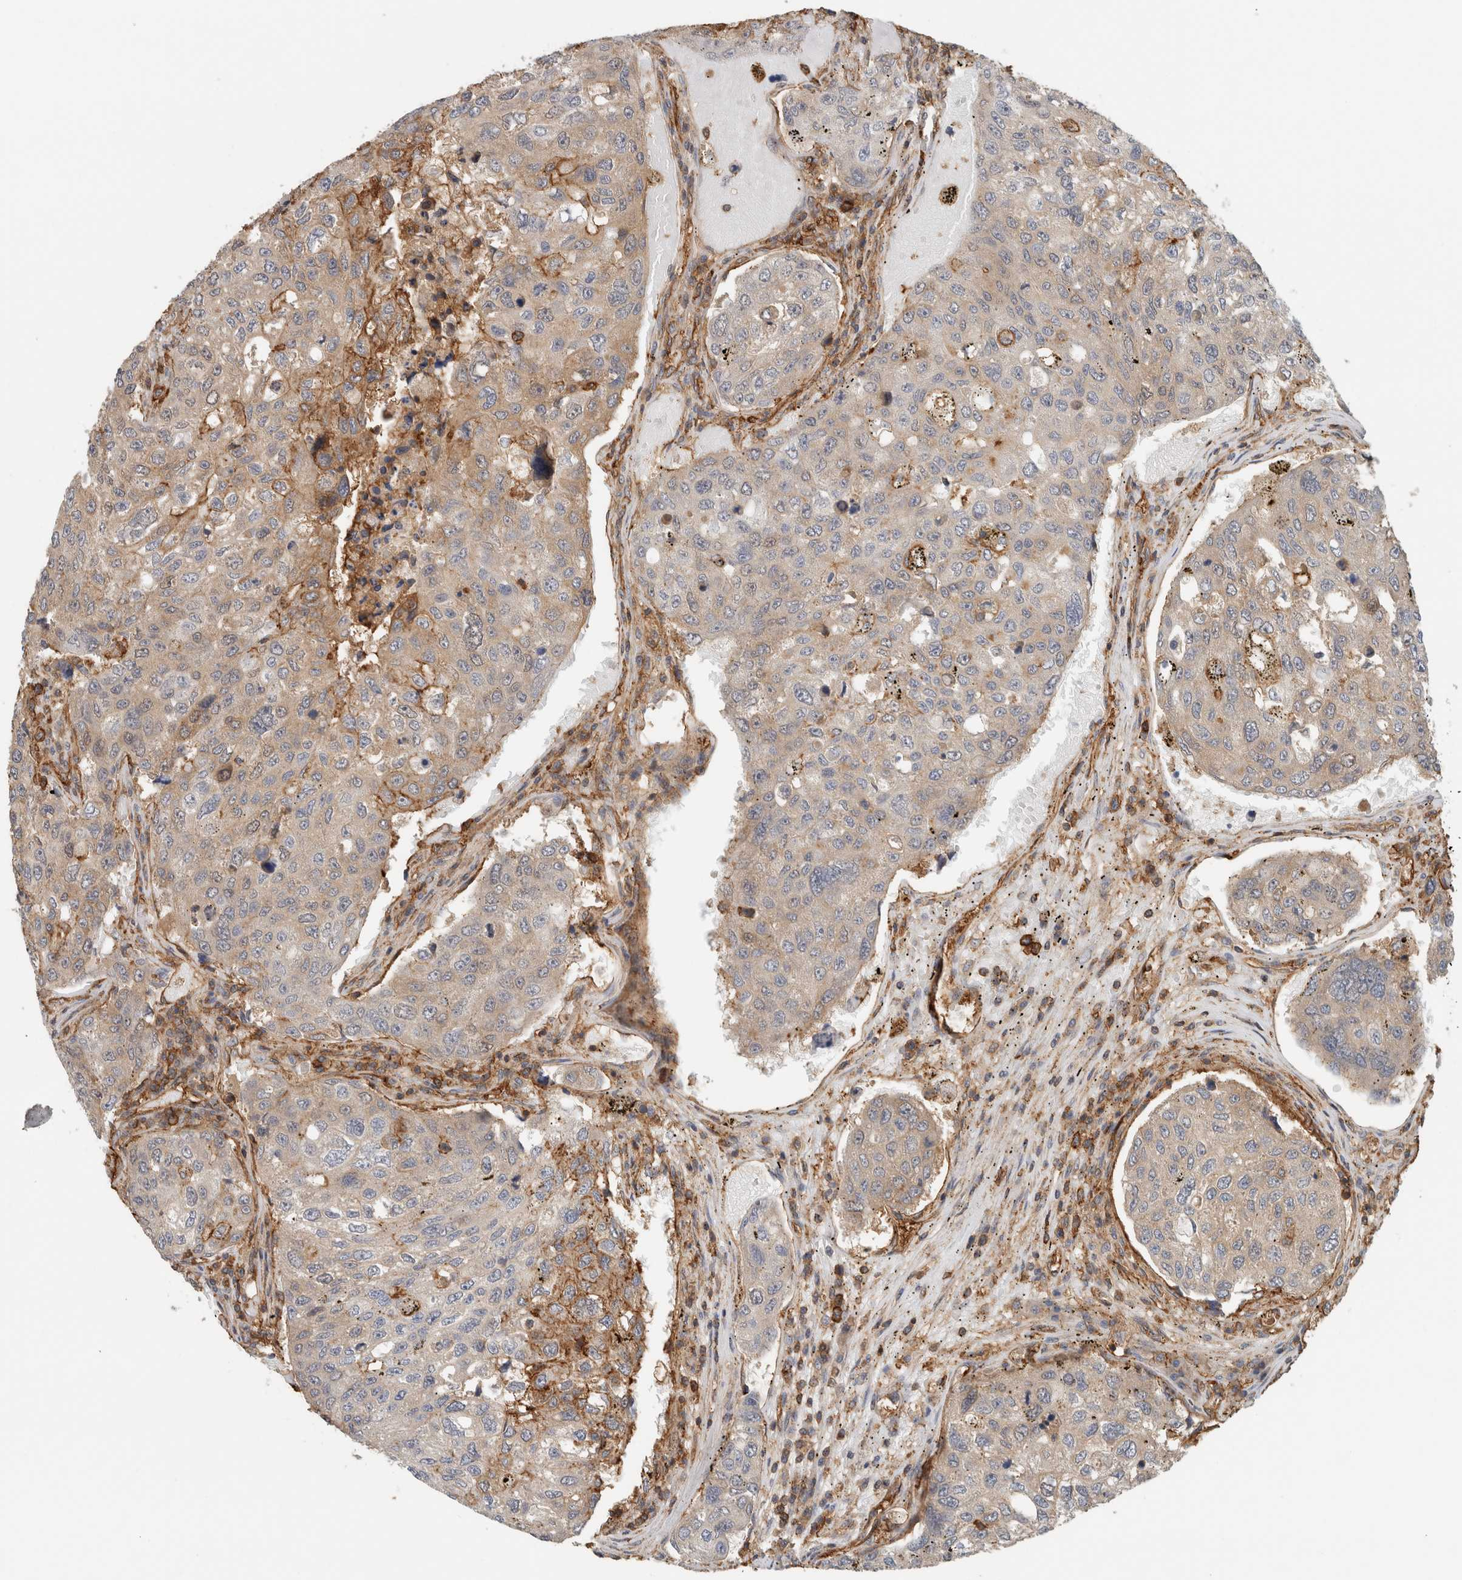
{"staining": {"intensity": "moderate", "quantity": "<25%", "location": "cytoplasmic/membranous"}, "tissue": "urothelial cancer", "cell_type": "Tumor cells", "image_type": "cancer", "snomed": [{"axis": "morphology", "description": "Urothelial carcinoma, High grade"}, {"axis": "topography", "description": "Lymph node"}, {"axis": "topography", "description": "Urinary bladder"}], "caption": "Urothelial cancer was stained to show a protein in brown. There is low levels of moderate cytoplasmic/membranous positivity in approximately <25% of tumor cells.", "gene": "PFDN4", "patient": {"sex": "male", "age": 51}}